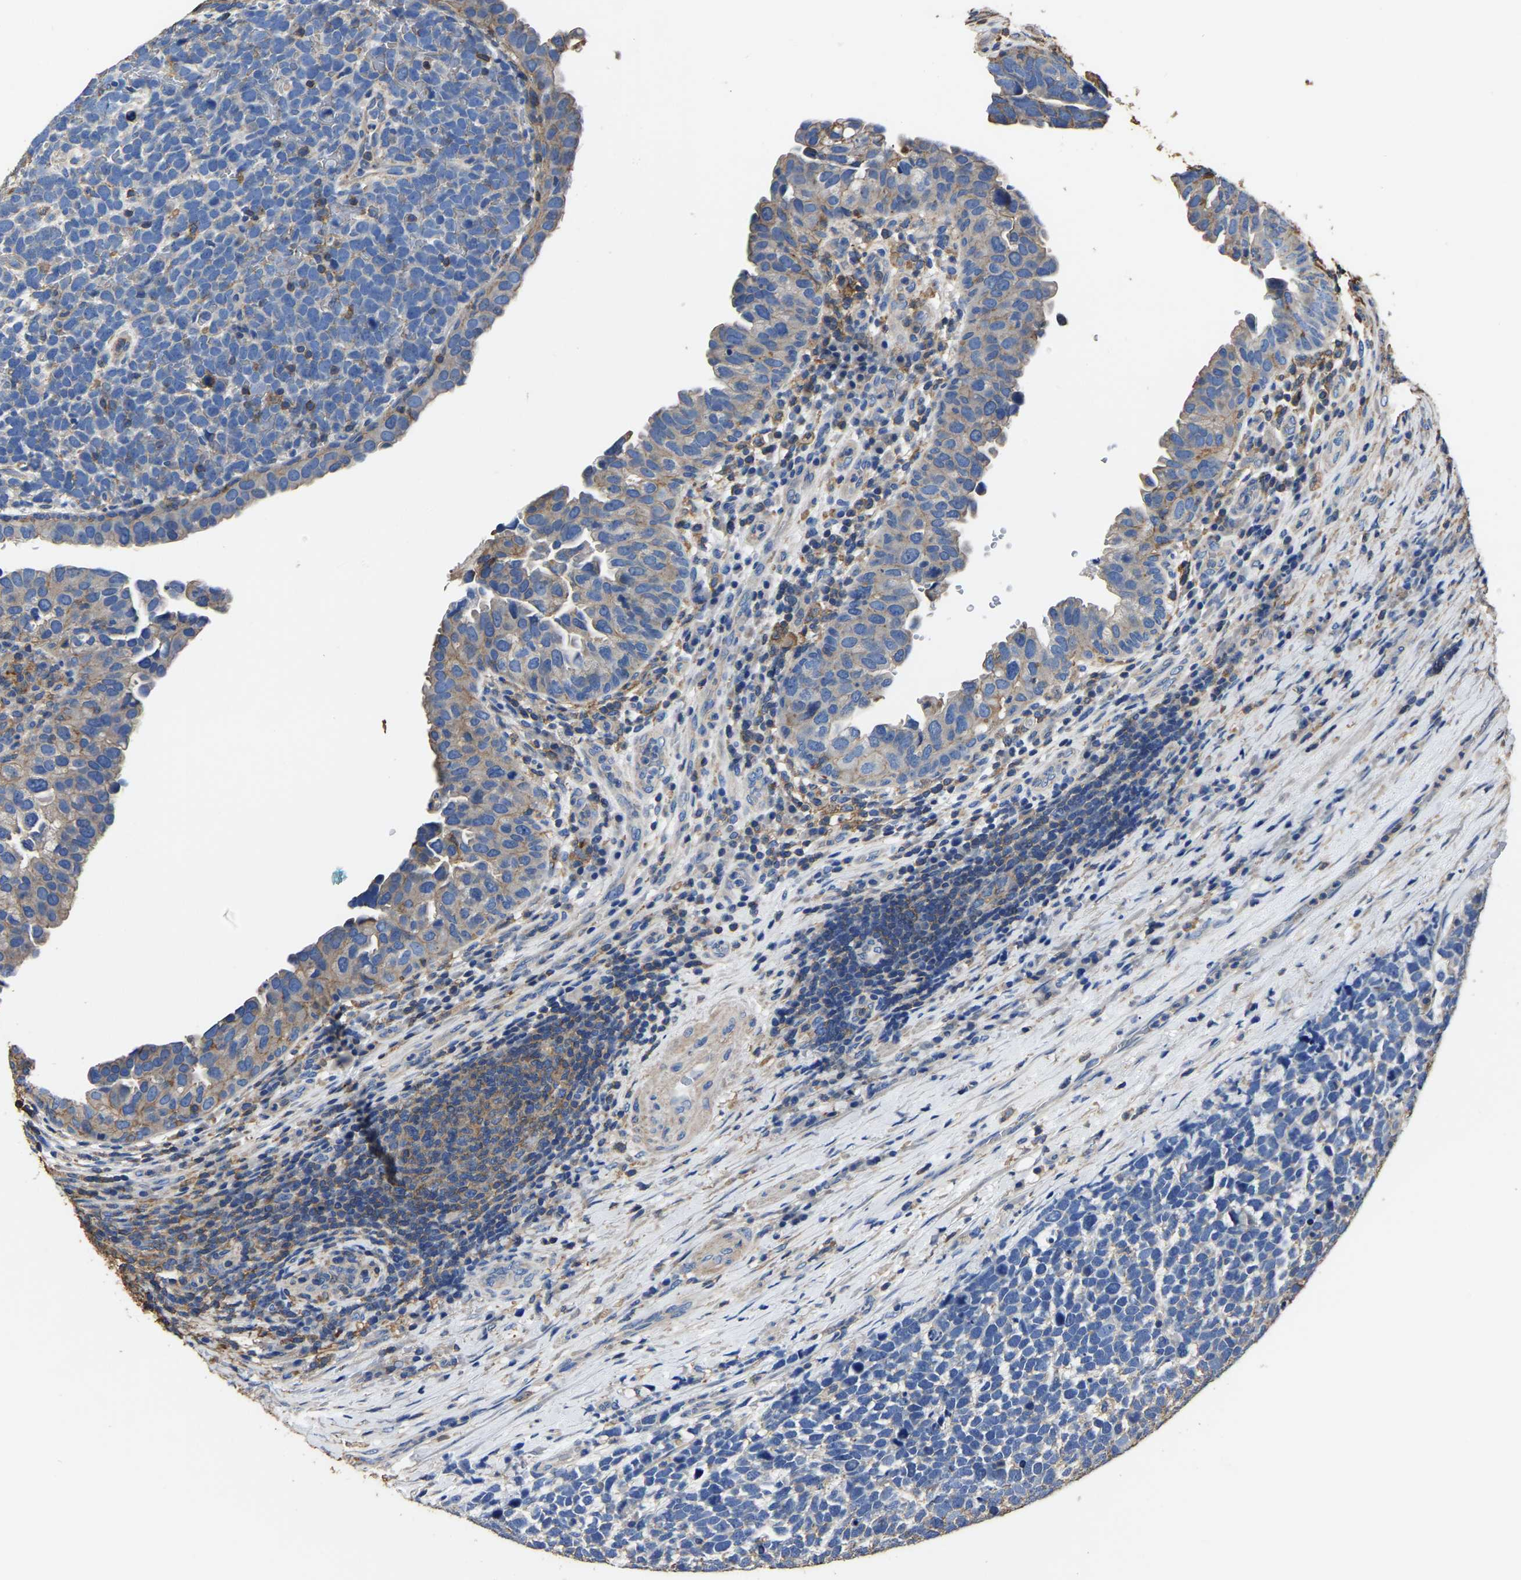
{"staining": {"intensity": "negative", "quantity": "none", "location": "none"}, "tissue": "urothelial cancer", "cell_type": "Tumor cells", "image_type": "cancer", "snomed": [{"axis": "morphology", "description": "Urothelial carcinoma, High grade"}, {"axis": "topography", "description": "Urinary bladder"}], "caption": "Immunohistochemical staining of high-grade urothelial carcinoma shows no significant staining in tumor cells.", "gene": "ARMT1", "patient": {"sex": "female", "age": 82}}